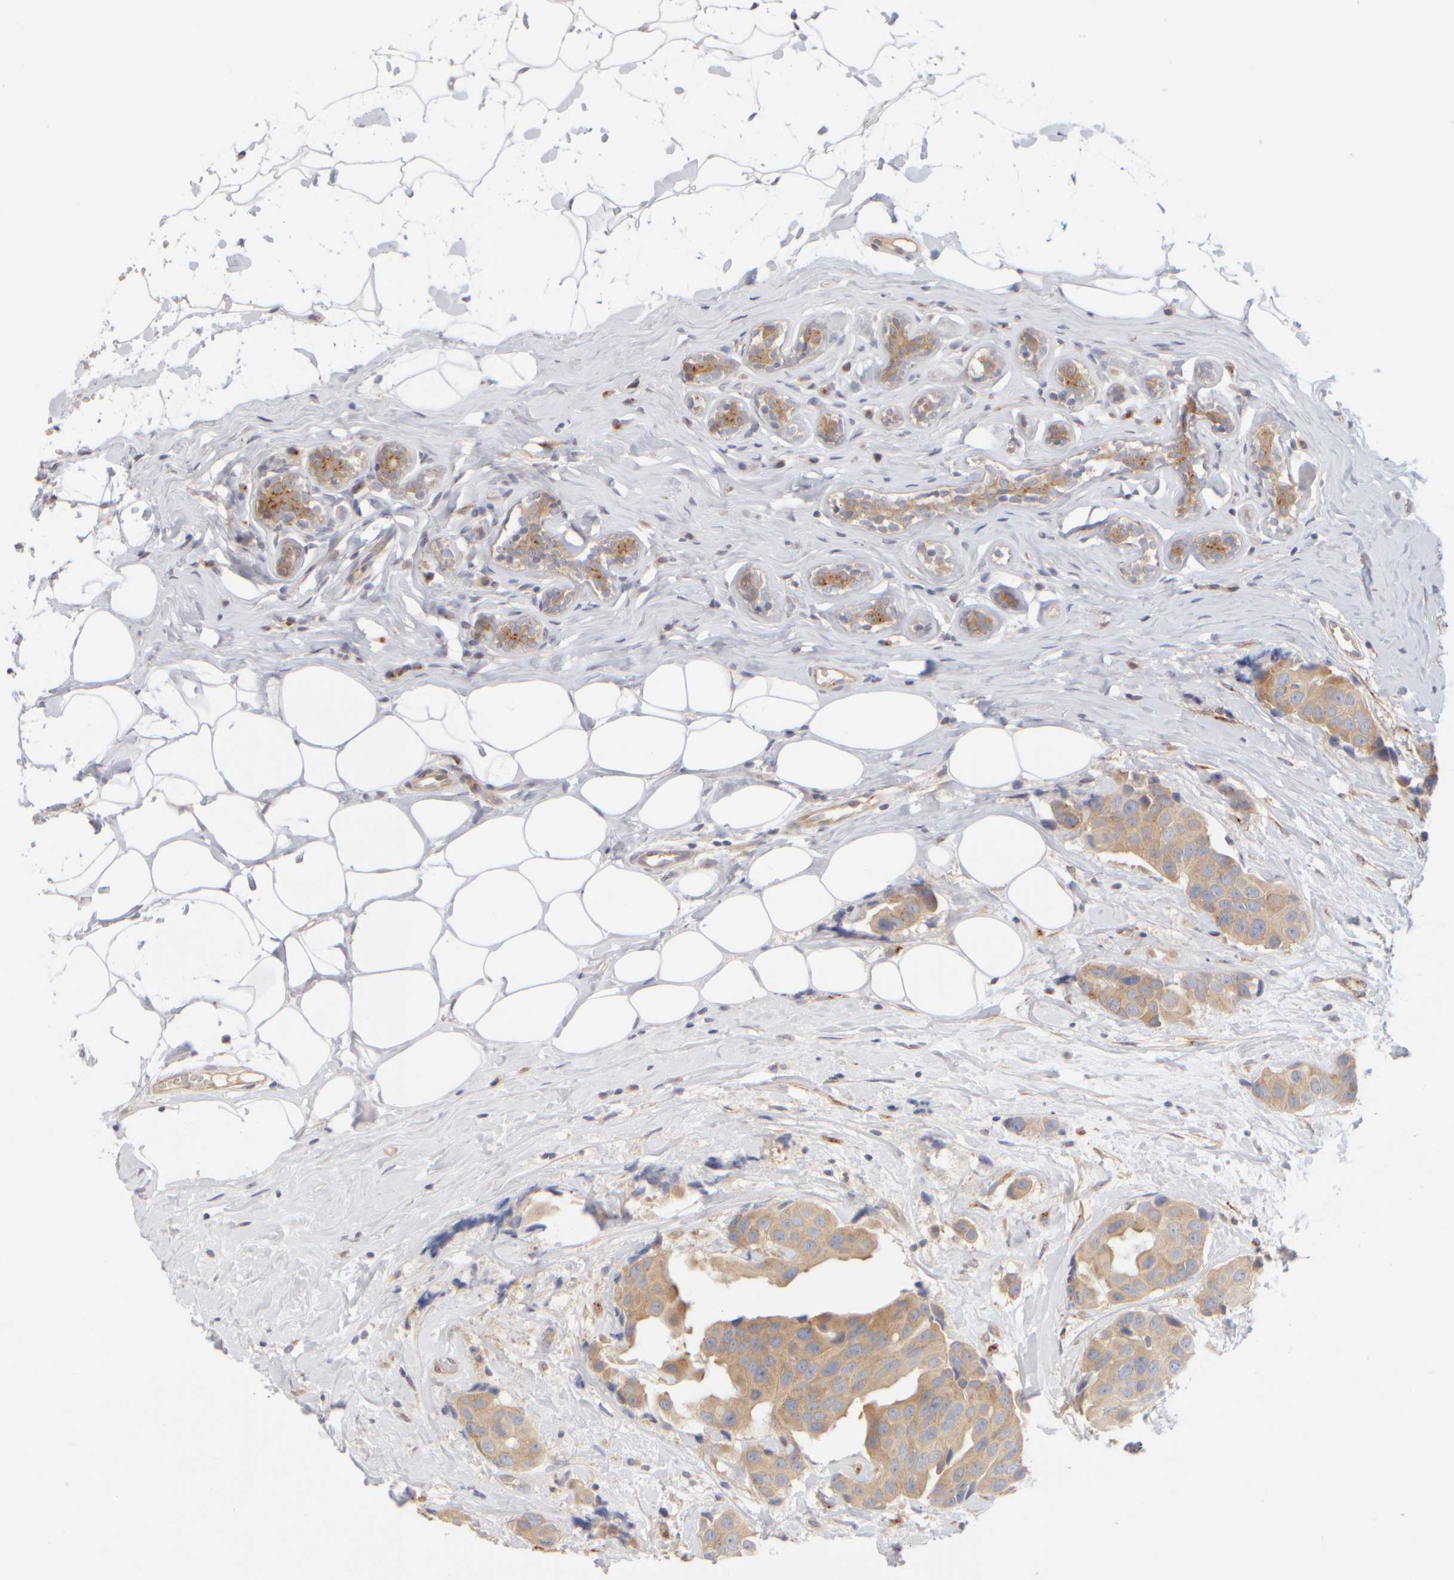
{"staining": {"intensity": "weak", "quantity": ">75%", "location": "cytoplasmic/membranous"}, "tissue": "breast cancer", "cell_type": "Tumor cells", "image_type": "cancer", "snomed": [{"axis": "morphology", "description": "Normal tissue, NOS"}, {"axis": "morphology", "description": "Duct carcinoma"}, {"axis": "topography", "description": "Breast"}], "caption": "Weak cytoplasmic/membranous positivity is identified in about >75% of tumor cells in breast cancer (invasive ductal carcinoma).", "gene": "GOPC", "patient": {"sex": "female", "age": 39}}